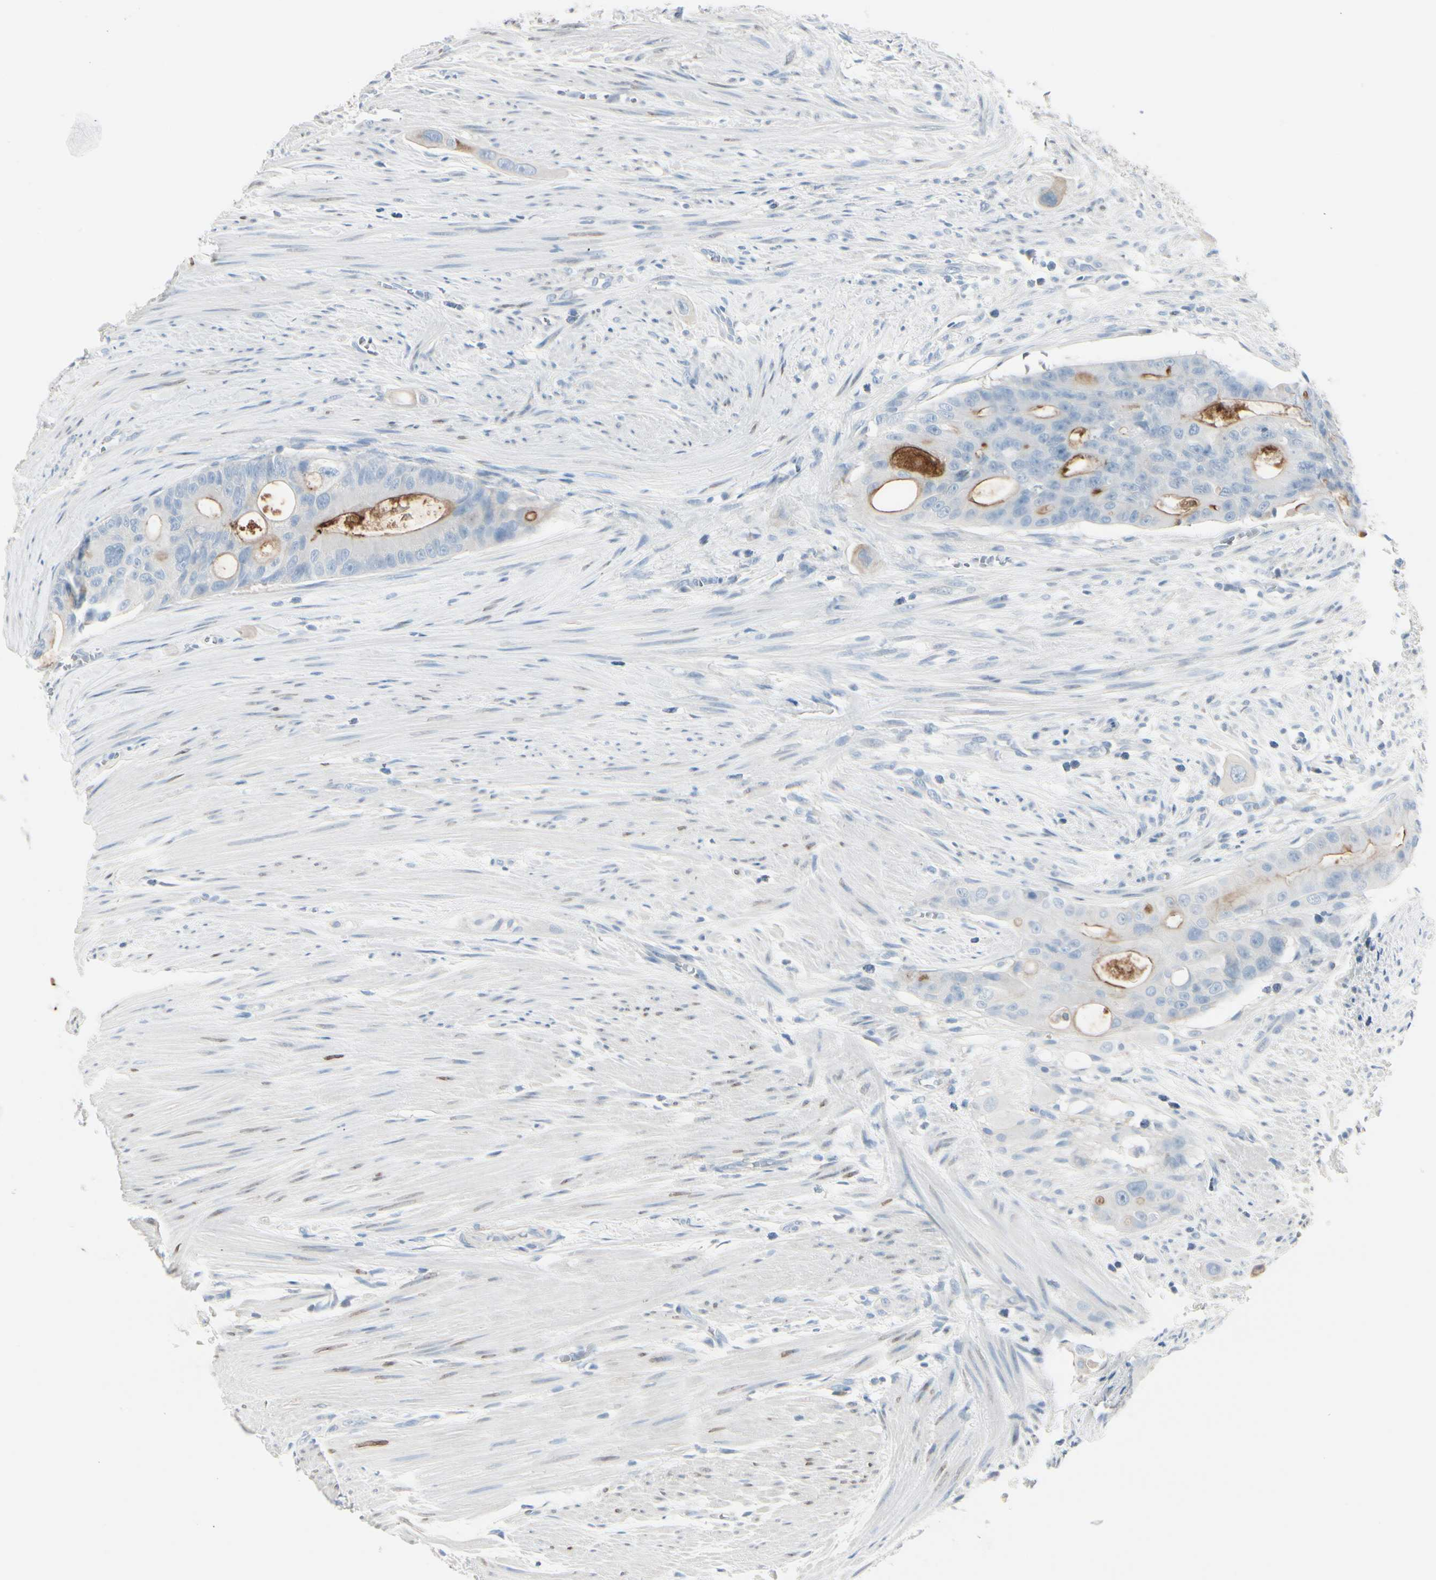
{"staining": {"intensity": "moderate", "quantity": "25%-75%", "location": "cytoplasmic/membranous"}, "tissue": "colorectal cancer", "cell_type": "Tumor cells", "image_type": "cancer", "snomed": [{"axis": "morphology", "description": "Adenocarcinoma, NOS"}, {"axis": "topography", "description": "Colon"}], "caption": "This micrograph exhibits IHC staining of human adenocarcinoma (colorectal), with medium moderate cytoplasmic/membranous staining in approximately 25%-75% of tumor cells.", "gene": "CDHR5", "patient": {"sex": "female", "age": 57}}